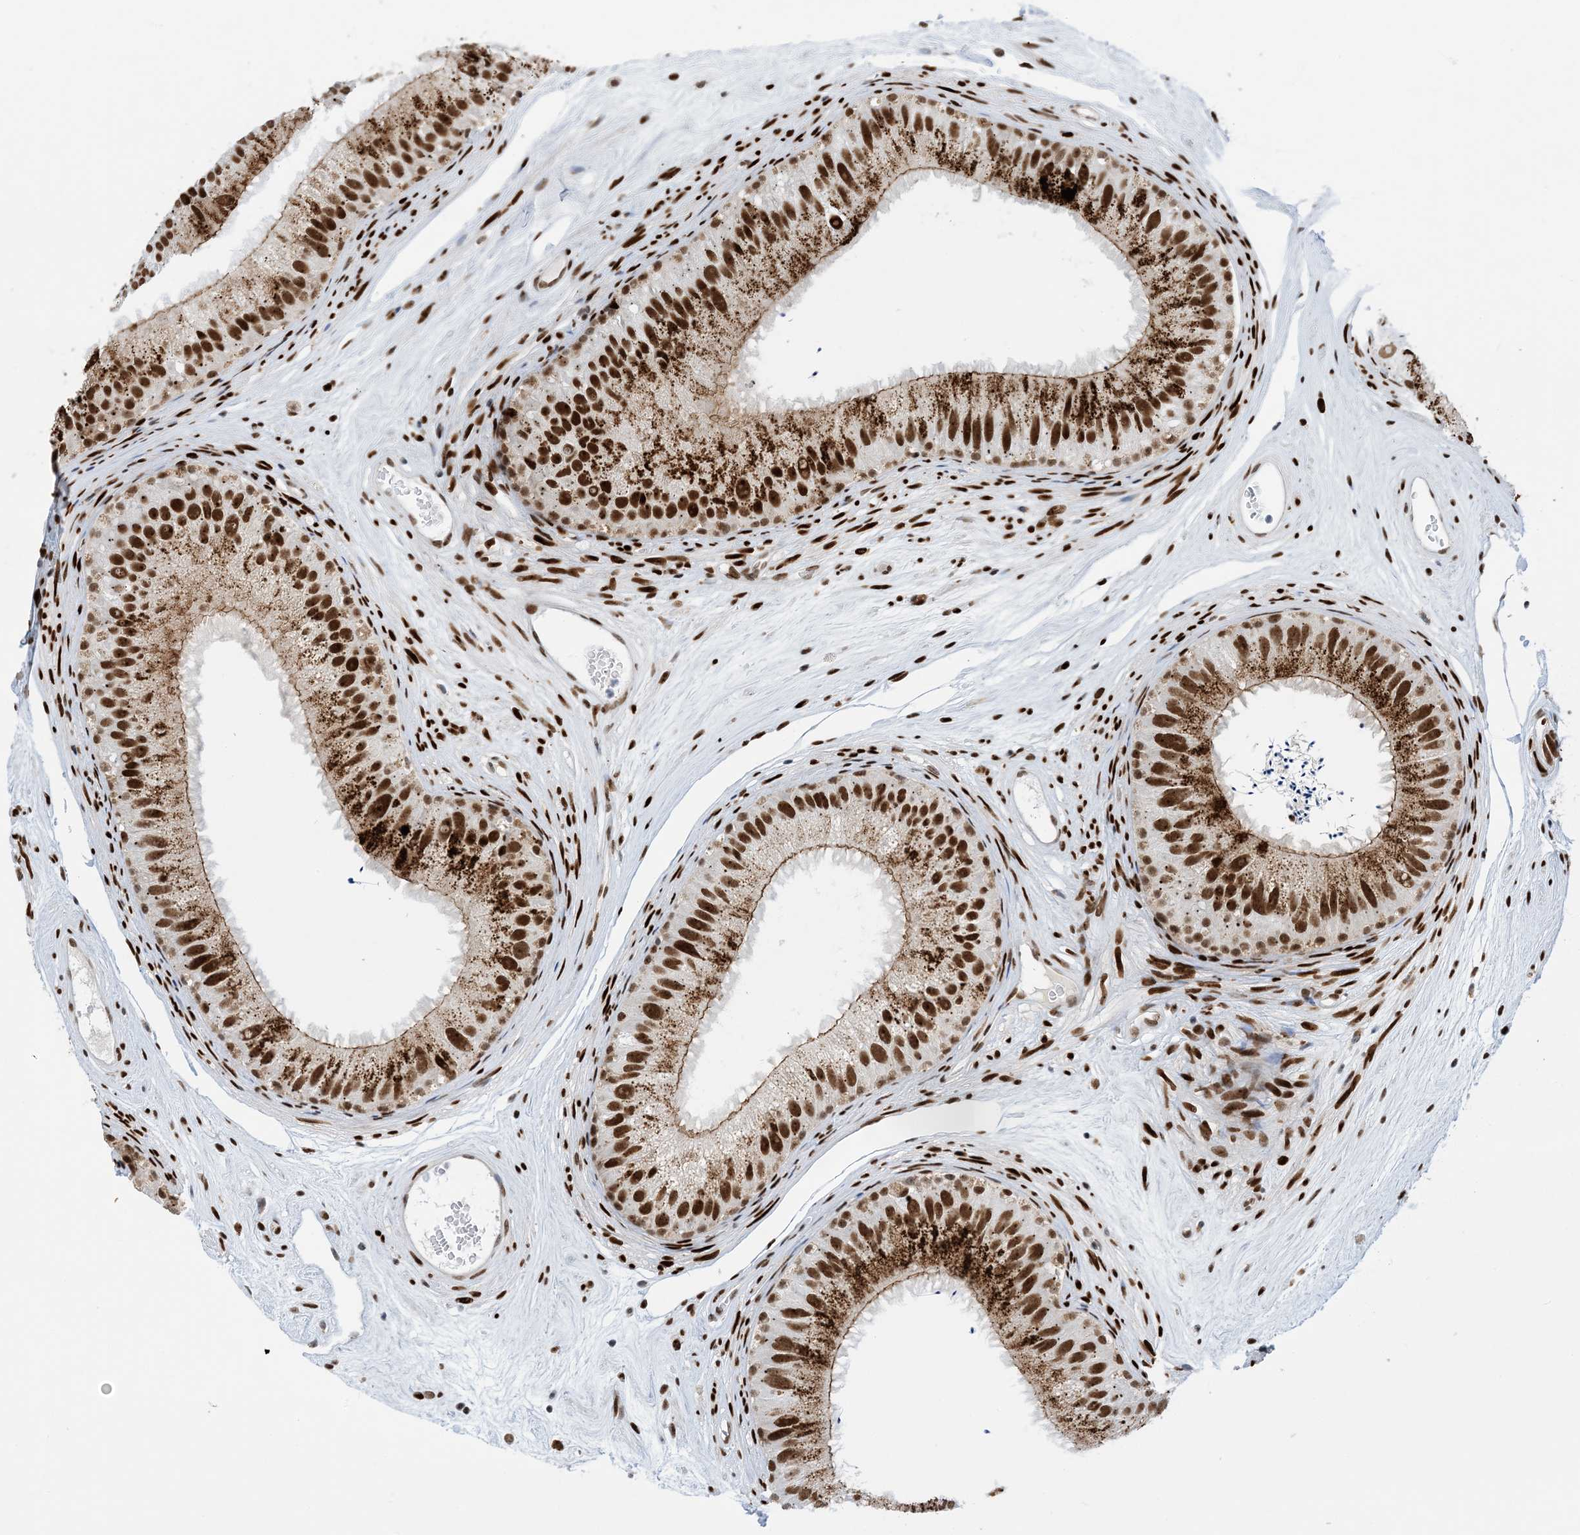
{"staining": {"intensity": "strong", "quantity": ">75%", "location": "nuclear"}, "tissue": "epididymis", "cell_type": "Glandular cells", "image_type": "normal", "snomed": [{"axis": "morphology", "description": "Normal tissue, NOS"}, {"axis": "topography", "description": "Epididymis"}], "caption": "This photomicrograph demonstrates normal epididymis stained with immunohistochemistry to label a protein in brown. The nuclear of glandular cells show strong positivity for the protein. Nuclei are counter-stained blue.", "gene": "TSPYL1", "patient": {"sex": "male", "age": 77}}